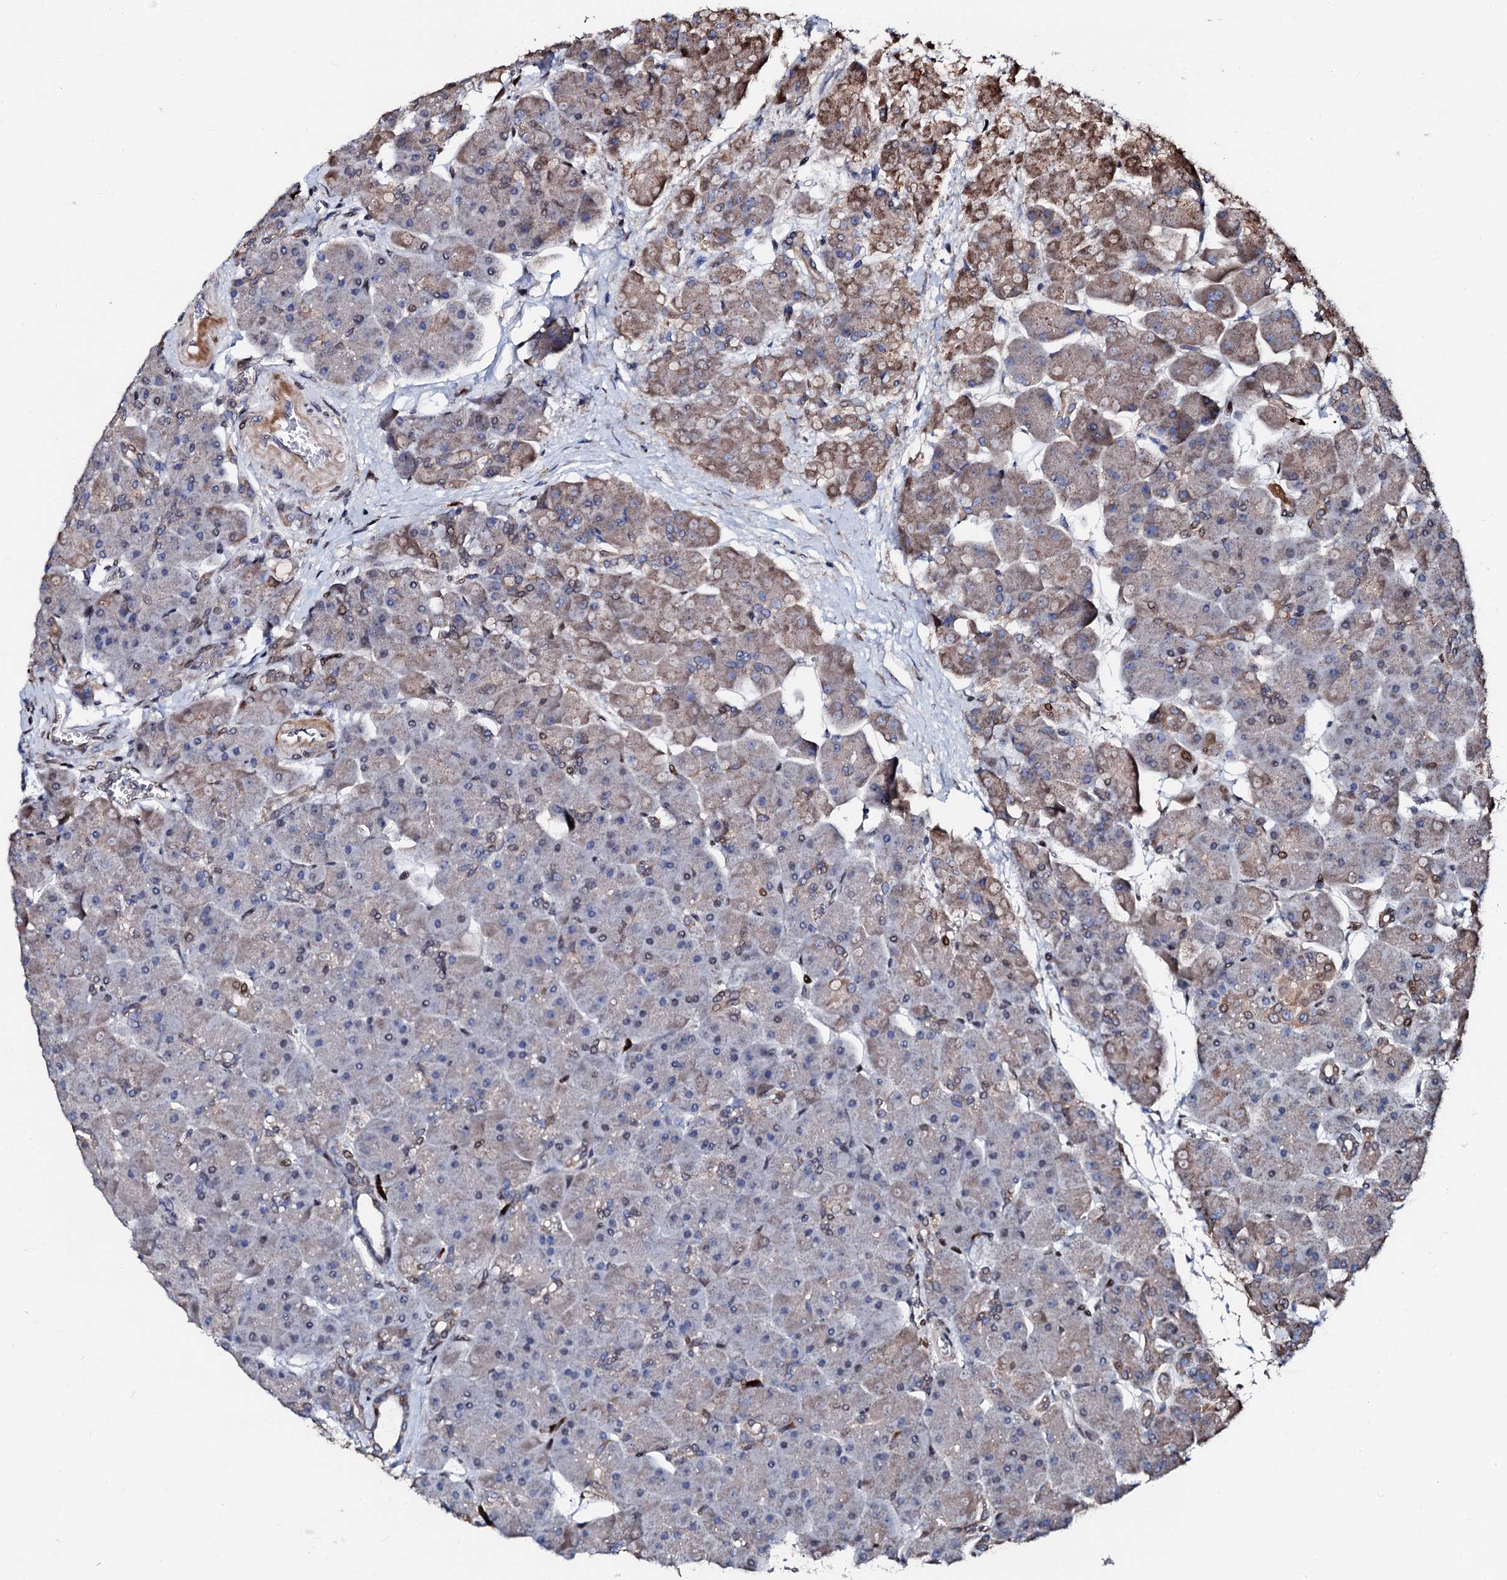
{"staining": {"intensity": "moderate", "quantity": "<25%", "location": "cytoplasmic/membranous,nuclear"}, "tissue": "pancreas", "cell_type": "Exocrine glandular cells", "image_type": "normal", "snomed": [{"axis": "morphology", "description": "Normal tissue, NOS"}, {"axis": "topography", "description": "Pancreas"}], "caption": "The photomicrograph exhibits a brown stain indicating the presence of a protein in the cytoplasmic/membranous,nuclear of exocrine glandular cells in pancreas. (DAB = brown stain, brightfield microscopy at high magnification).", "gene": "KIF18A", "patient": {"sex": "male", "age": 66}}